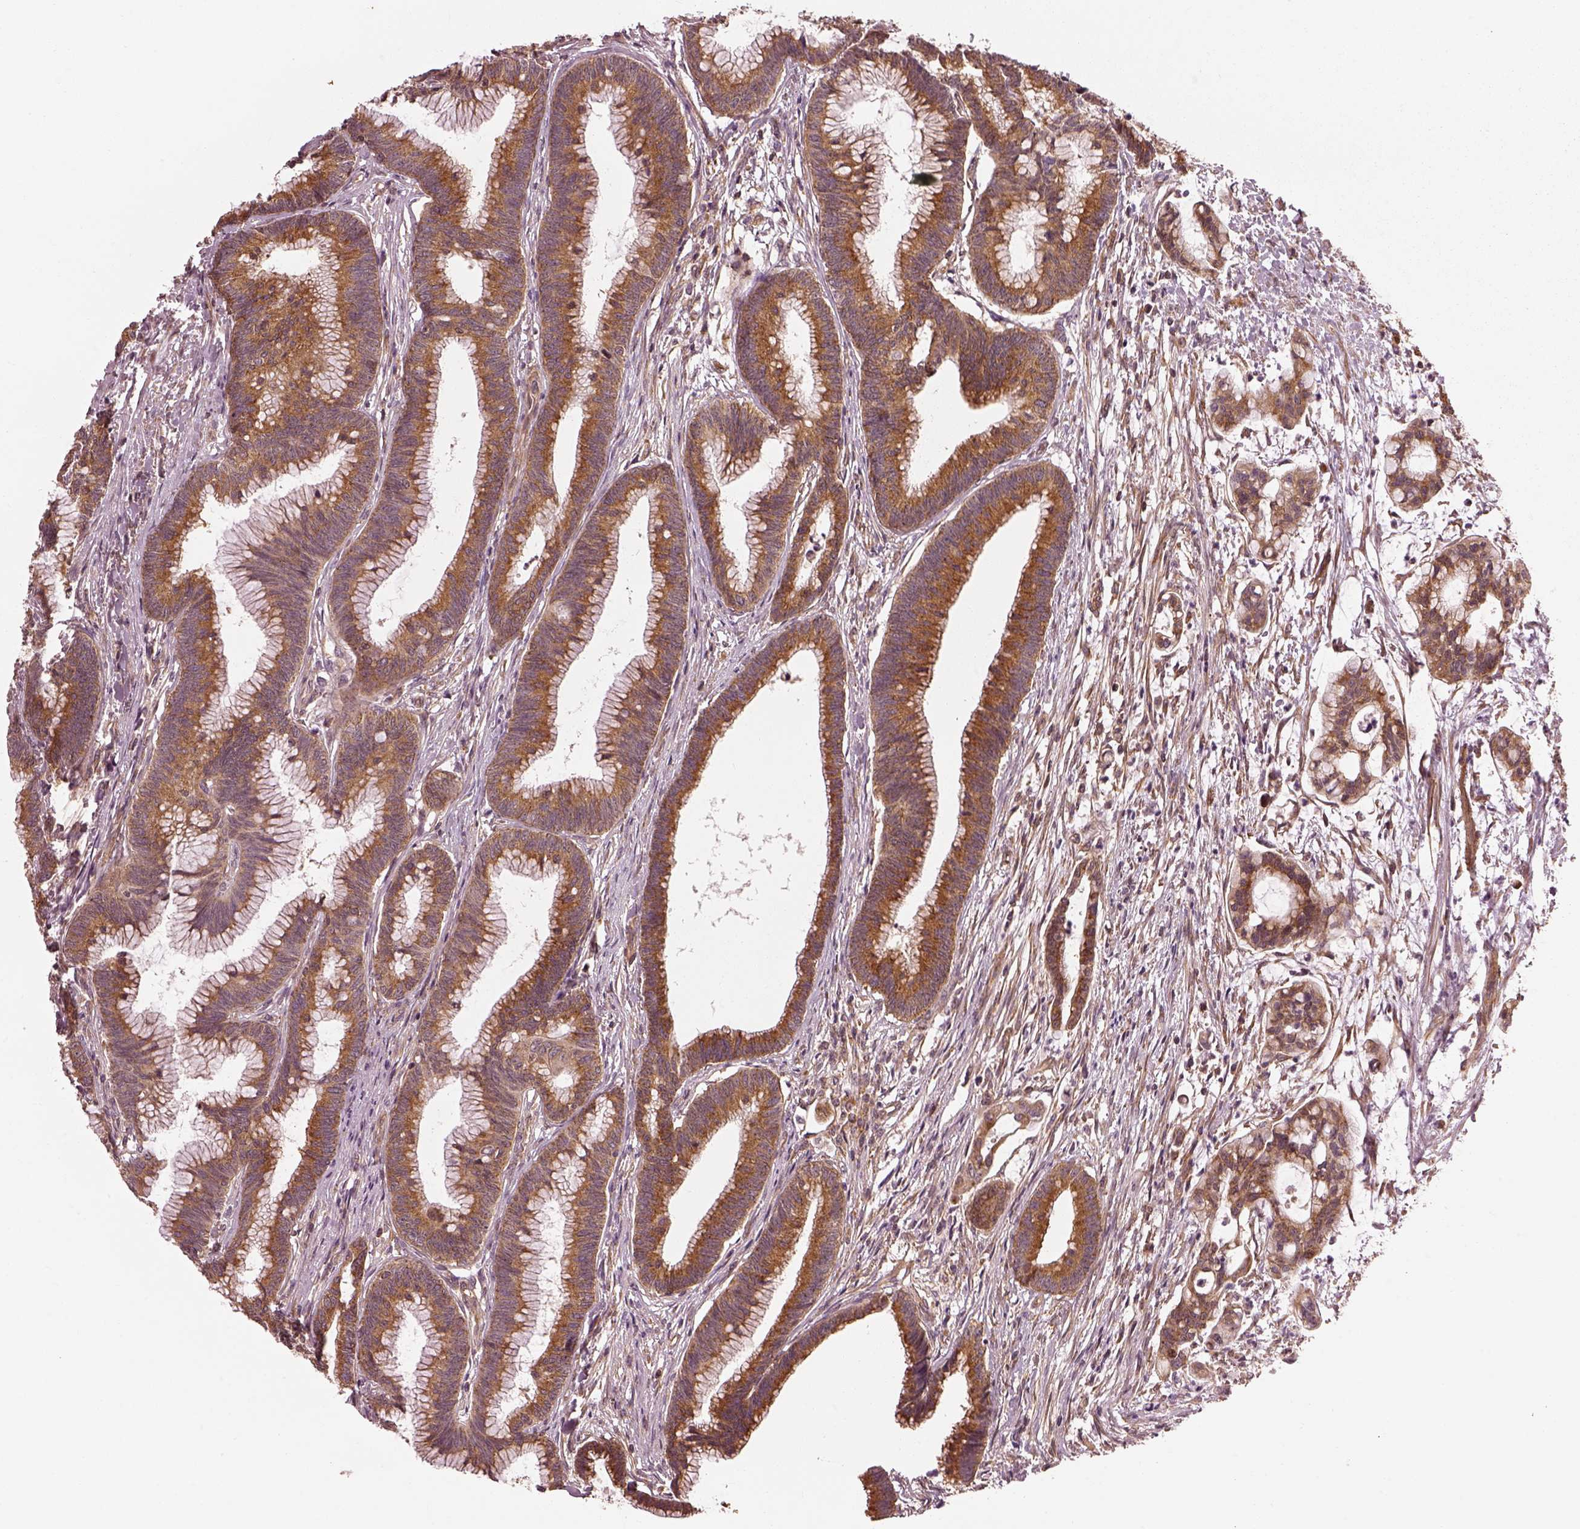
{"staining": {"intensity": "strong", "quantity": "25%-75%", "location": "cytoplasmic/membranous"}, "tissue": "colorectal cancer", "cell_type": "Tumor cells", "image_type": "cancer", "snomed": [{"axis": "morphology", "description": "Adenocarcinoma, NOS"}, {"axis": "topography", "description": "Colon"}], "caption": "A histopathology image of colorectal adenocarcinoma stained for a protein shows strong cytoplasmic/membranous brown staining in tumor cells.", "gene": "LSM14A", "patient": {"sex": "female", "age": 78}}